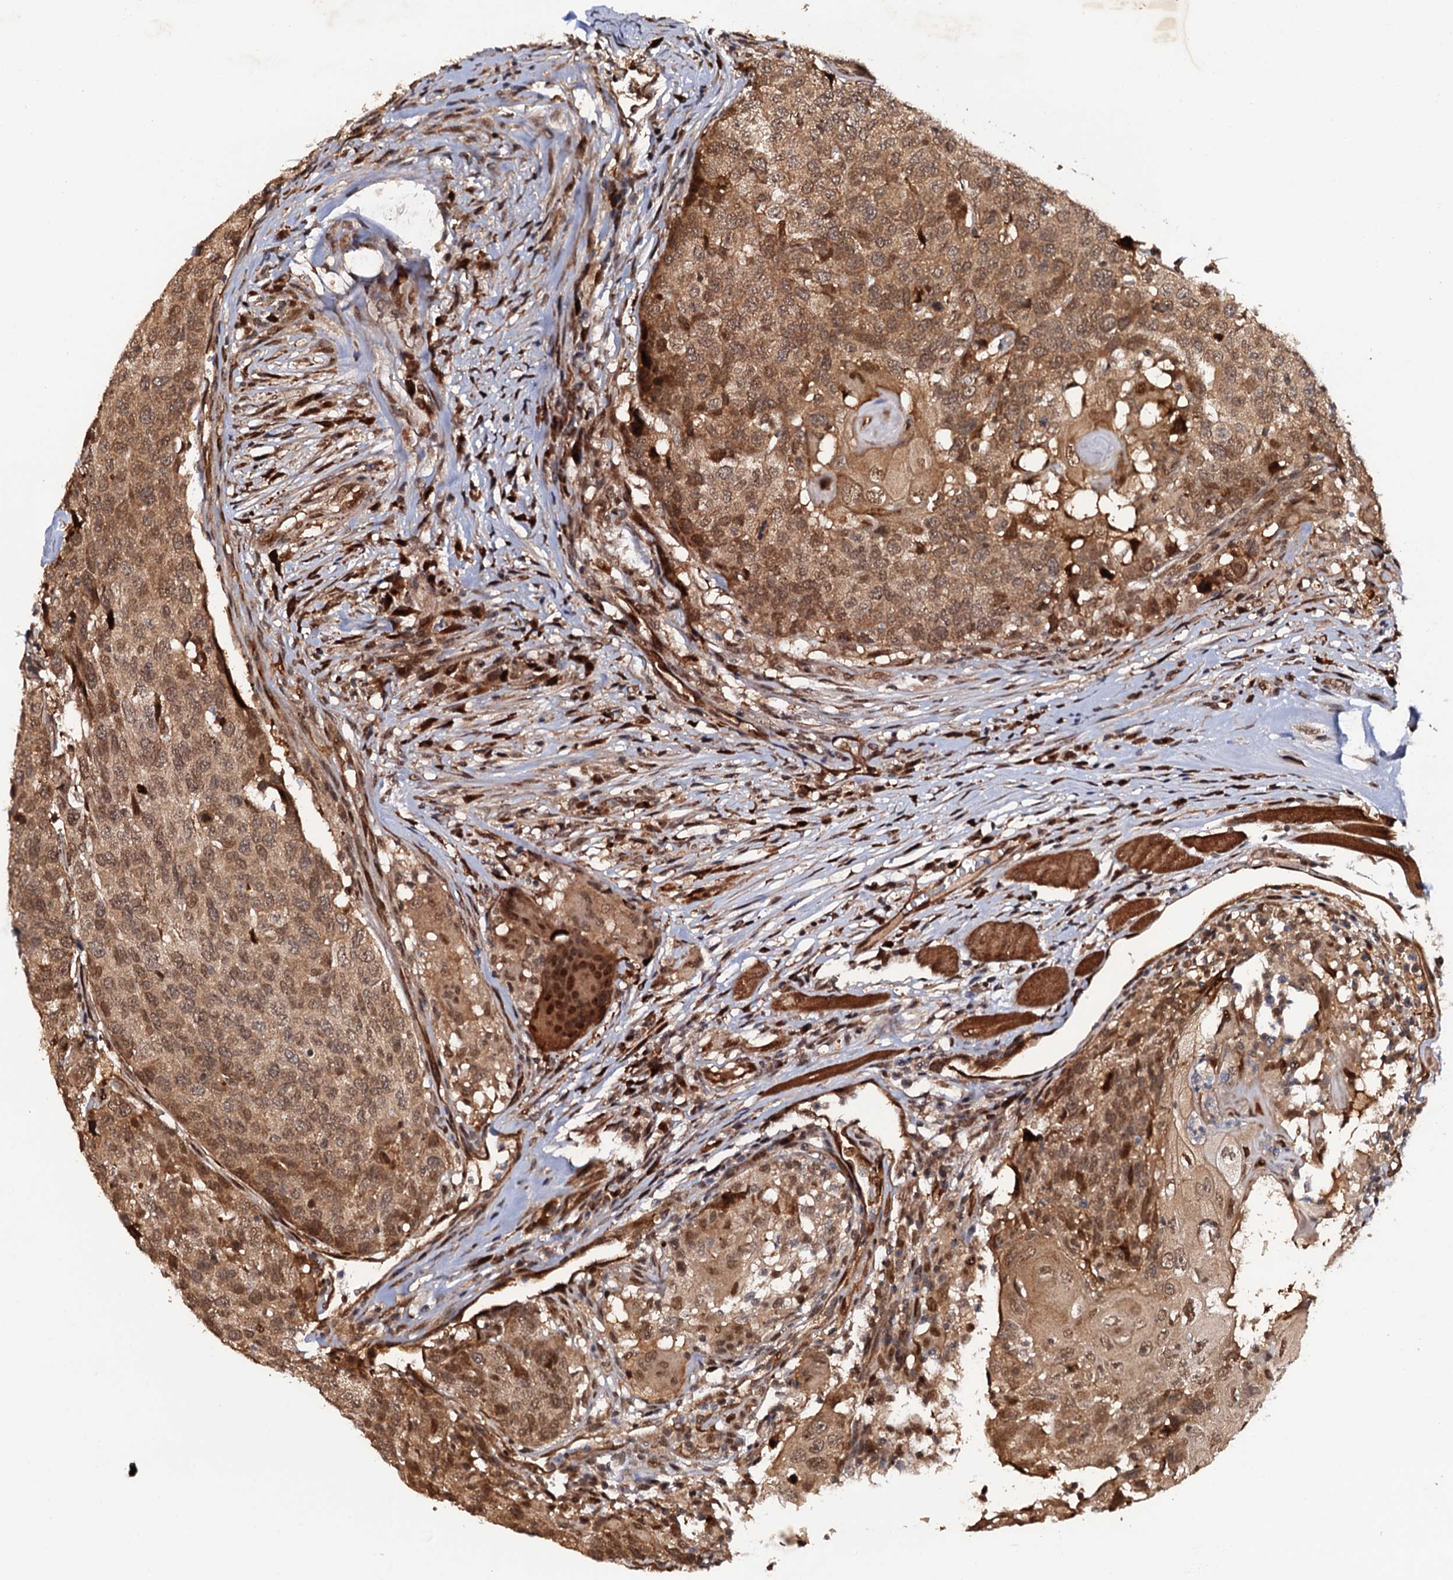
{"staining": {"intensity": "moderate", "quantity": ">75%", "location": "cytoplasmic/membranous,nuclear"}, "tissue": "head and neck cancer", "cell_type": "Tumor cells", "image_type": "cancer", "snomed": [{"axis": "morphology", "description": "Squamous cell carcinoma, NOS"}, {"axis": "topography", "description": "Head-Neck"}], "caption": "Moderate cytoplasmic/membranous and nuclear positivity is identified in about >75% of tumor cells in head and neck cancer (squamous cell carcinoma).", "gene": "CDC23", "patient": {"sex": "male", "age": 66}}